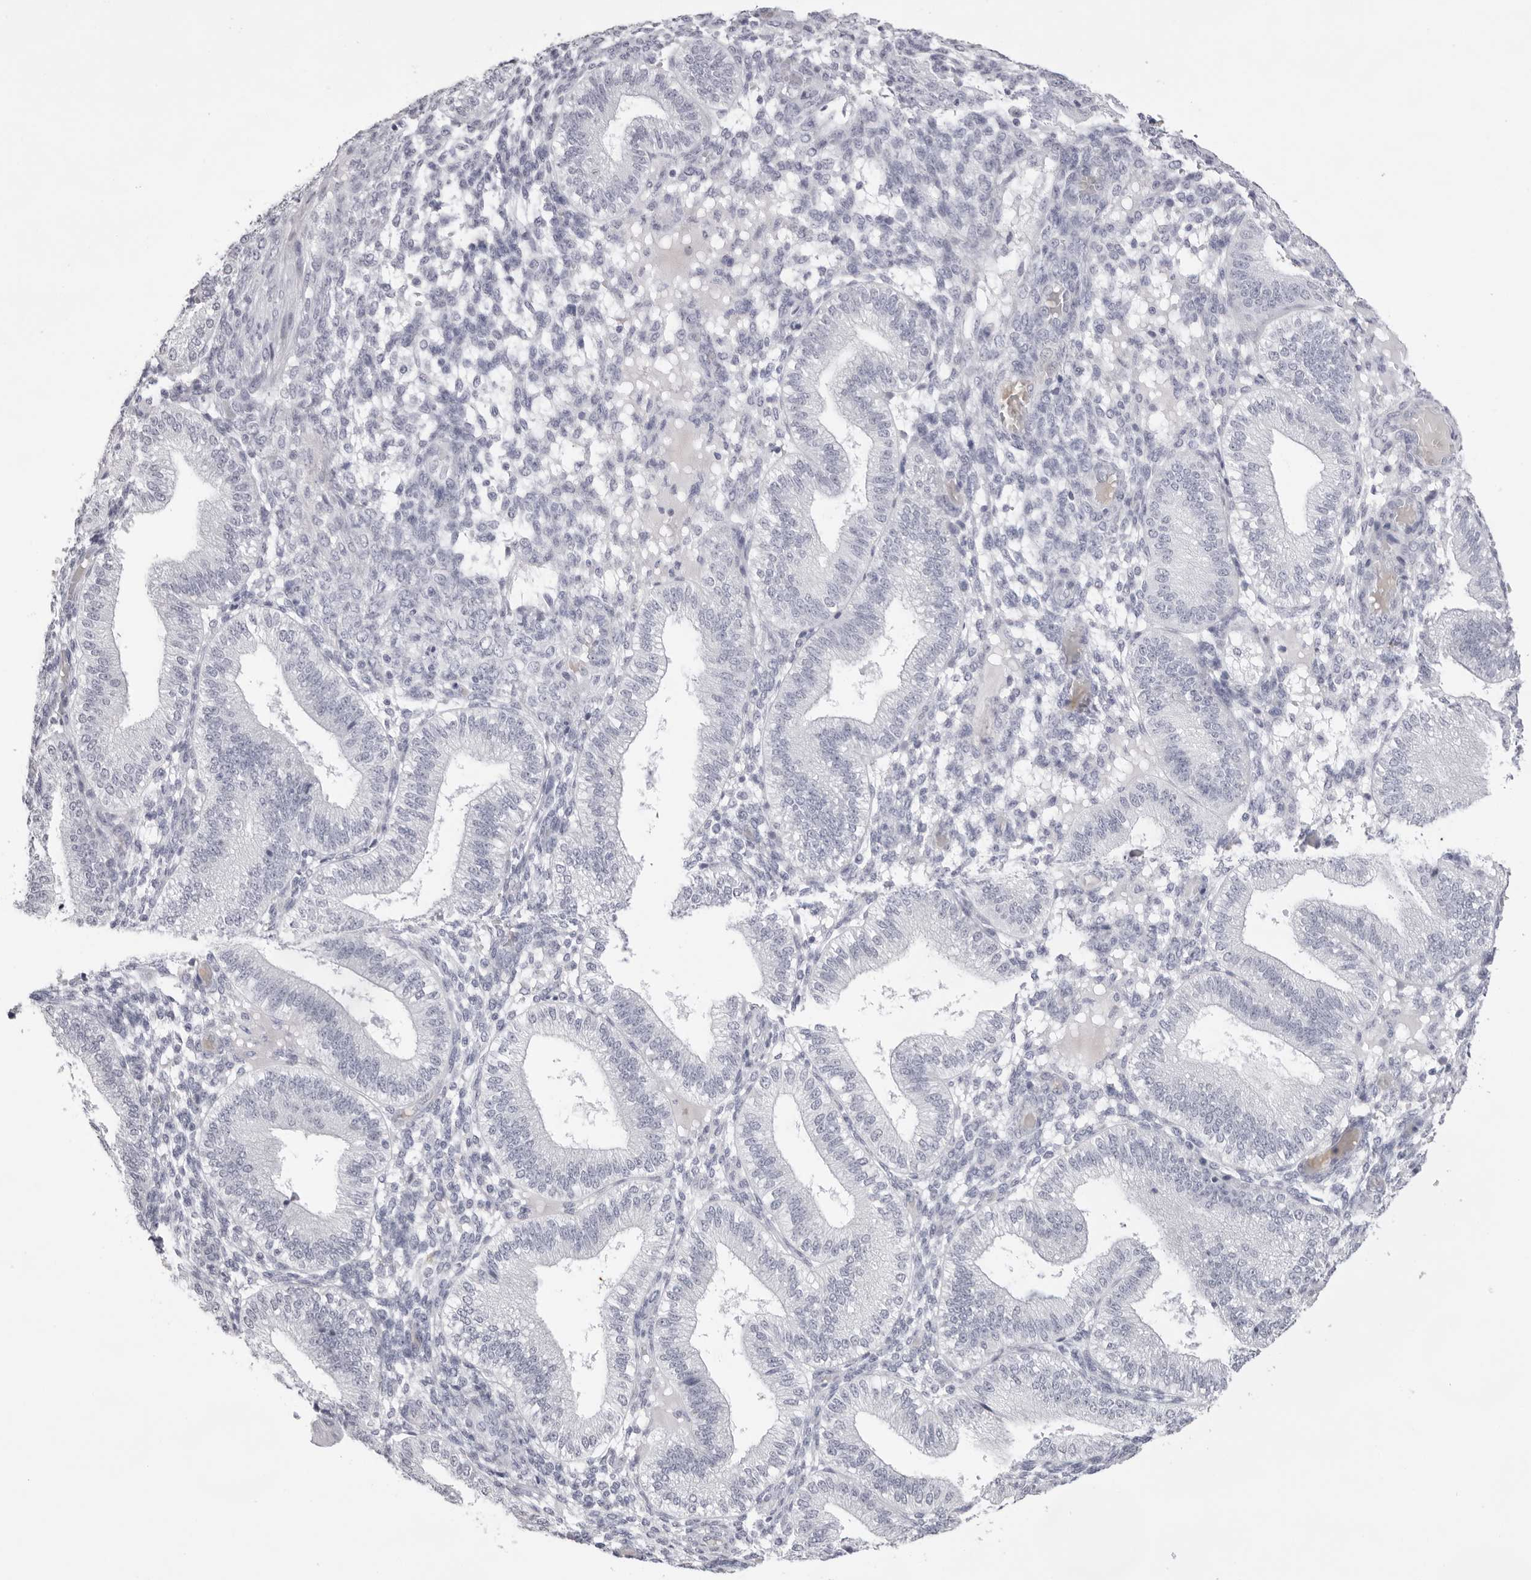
{"staining": {"intensity": "negative", "quantity": "none", "location": "none"}, "tissue": "endometrium", "cell_type": "Cells in endometrial stroma", "image_type": "normal", "snomed": [{"axis": "morphology", "description": "Normal tissue, NOS"}, {"axis": "topography", "description": "Endometrium"}], "caption": "The histopathology image shows no significant expression in cells in endometrial stroma of endometrium. The staining was performed using DAB (3,3'-diaminobenzidine) to visualize the protein expression in brown, while the nuclei were stained in blue with hematoxylin (Magnification: 20x).", "gene": "SPTA1", "patient": {"sex": "female", "age": 39}}